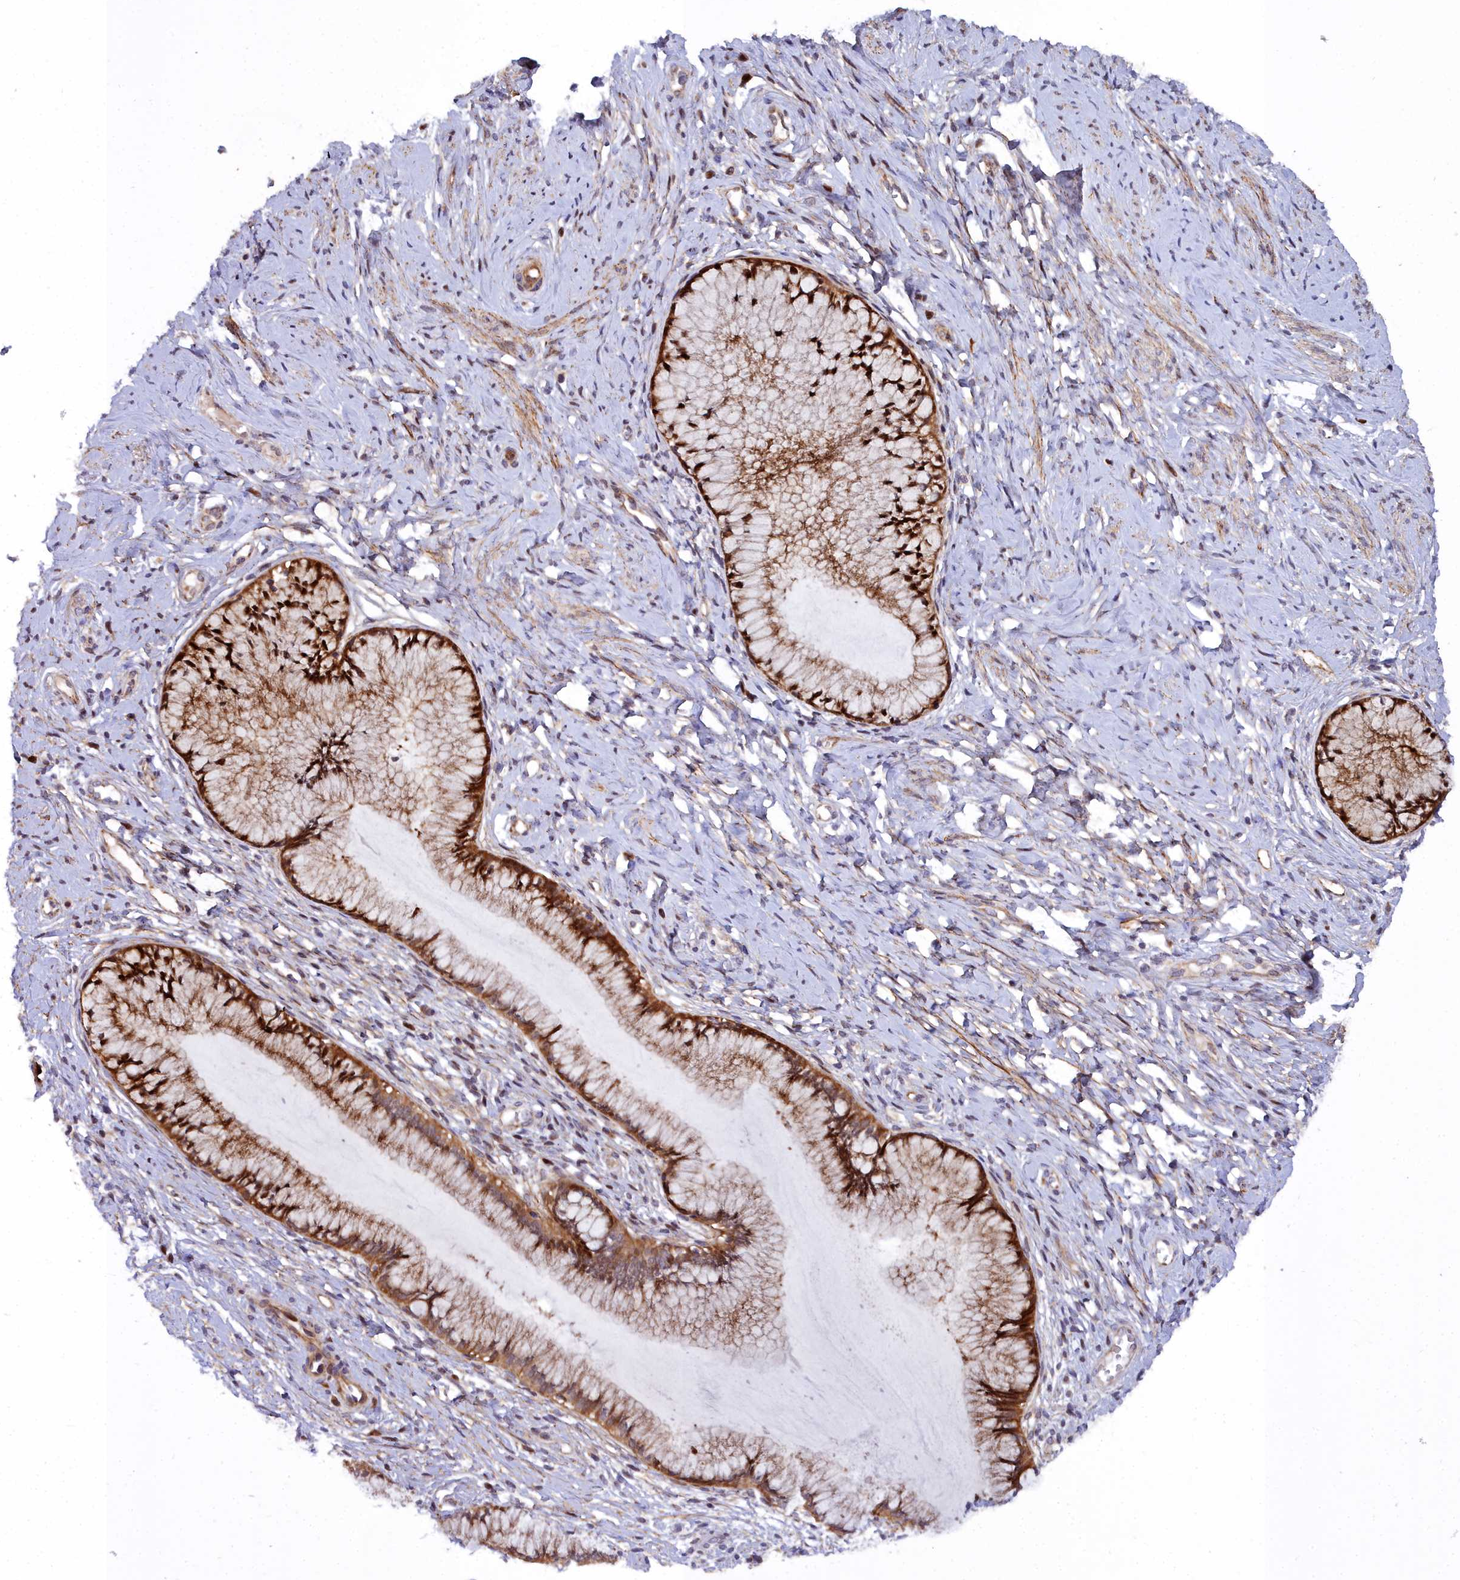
{"staining": {"intensity": "strong", "quantity": ">75%", "location": "cytoplasmic/membranous"}, "tissue": "cervix", "cell_type": "Glandular cells", "image_type": "normal", "snomed": [{"axis": "morphology", "description": "Normal tissue, NOS"}, {"axis": "topography", "description": "Cervix"}], "caption": "High-magnification brightfield microscopy of normal cervix stained with DAB (3,3'-diaminobenzidine) (brown) and counterstained with hematoxylin (blue). glandular cells exhibit strong cytoplasmic/membranous expression is seen in about>75% of cells.", "gene": "MRPS11", "patient": {"sex": "female", "age": 42}}